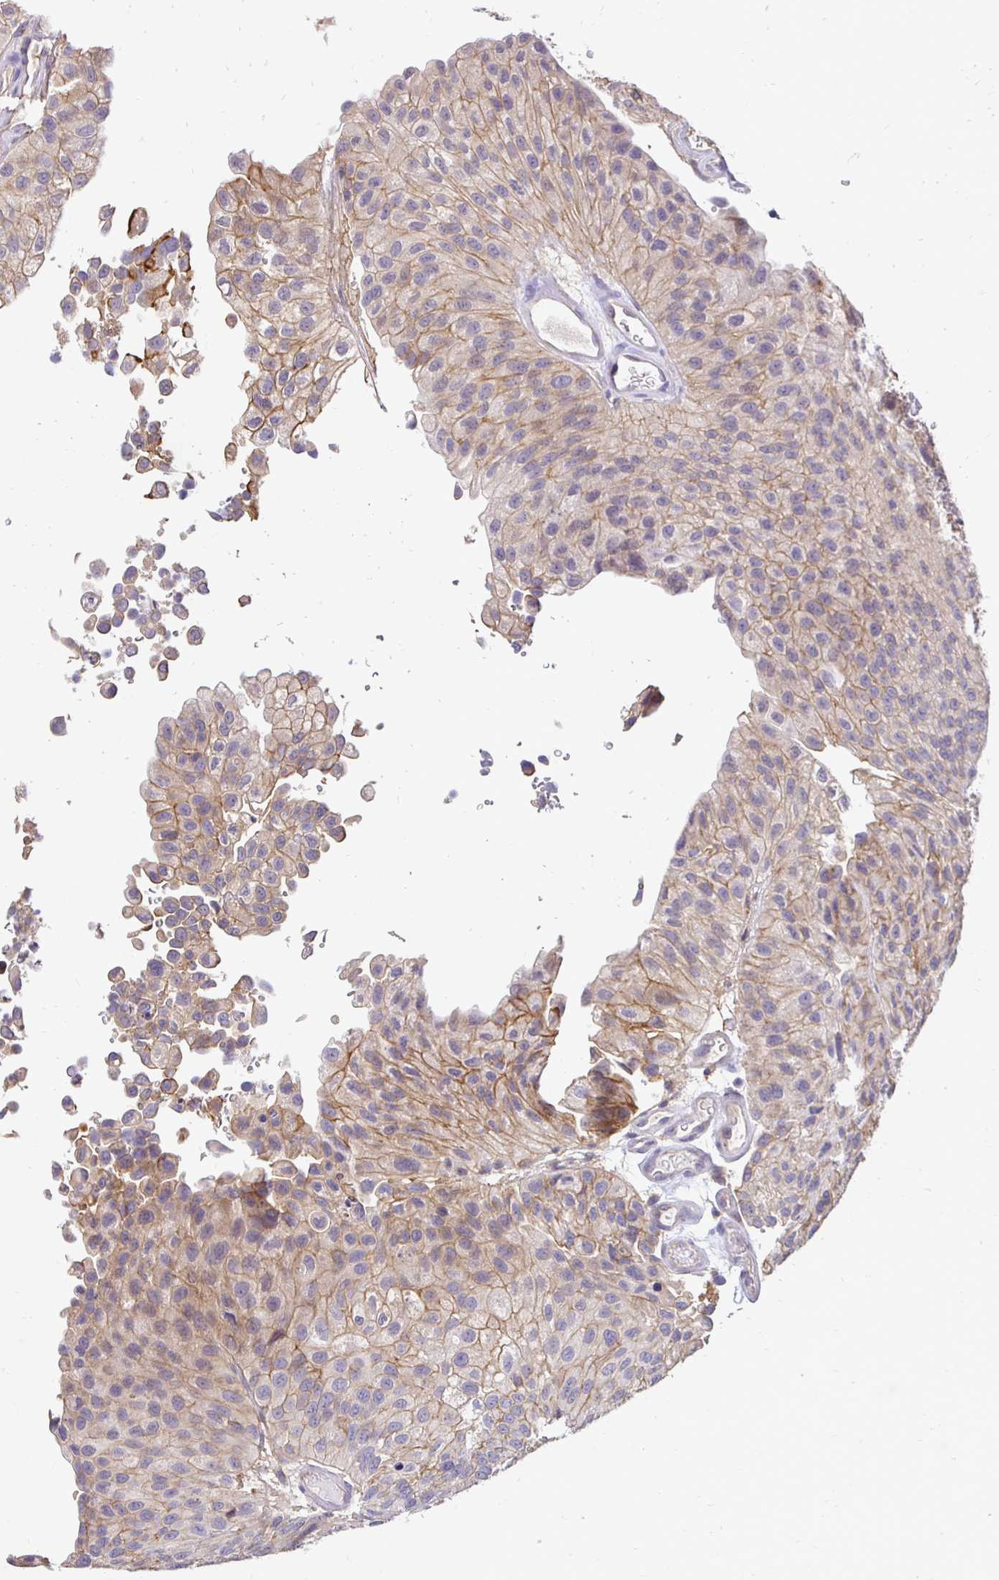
{"staining": {"intensity": "moderate", "quantity": "25%-75%", "location": "cytoplasmic/membranous"}, "tissue": "urothelial cancer", "cell_type": "Tumor cells", "image_type": "cancer", "snomed": [{"axis": "morphology", "description": "Urothelial carcinoma, NOS"}, {"axis": "topography", "description": "Urinary bladder"}], "caption": "Immunohistochemical staining of transitional cell carcinoma demonstrates medium levels of moderate cytoplasmic/membranous protein positivity in approximately 25%-75% of tumor cells.", "gene": "SLC9A1", "patient": {"sex": "male", "age": 87}}